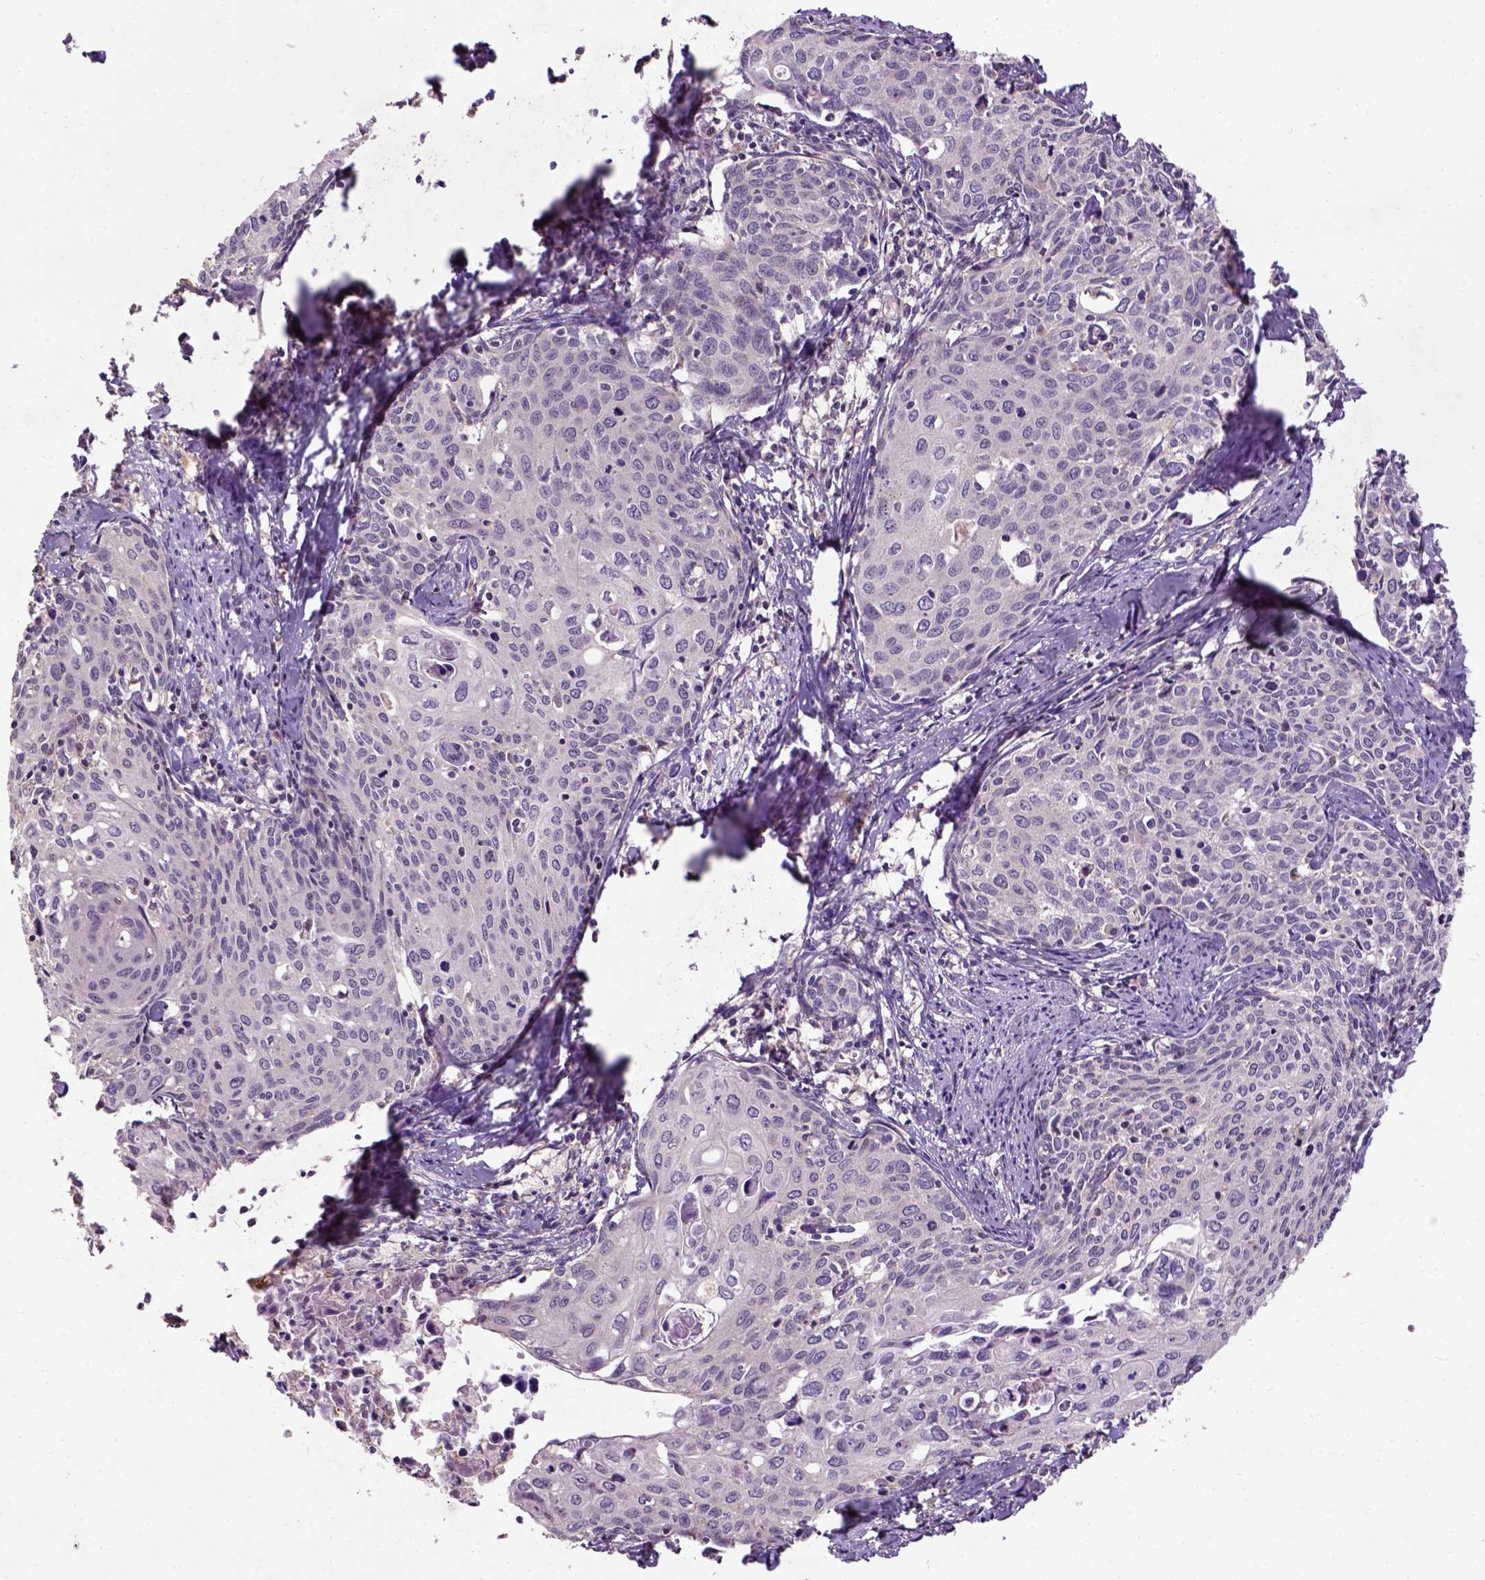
{"staining": {"intensity": "negative", "quantity": "none", "location": "none"}, "tissue": "cervical cancer", "cell_type": "Tumor cells", "image_type": "cancer", "snomed": [{"axis": "morphology", "description": "Squamous cell carcinoma, NOS"}, {"axis": "topography", "description": "Cervix"}], "caption": "Squamous cell carcinoma (cervical) was stained to show a protein in brown. There is no significant expression in tumor cells.", "gene": "KBTBD8", "patient": {"sex": "female", "age": 62}}